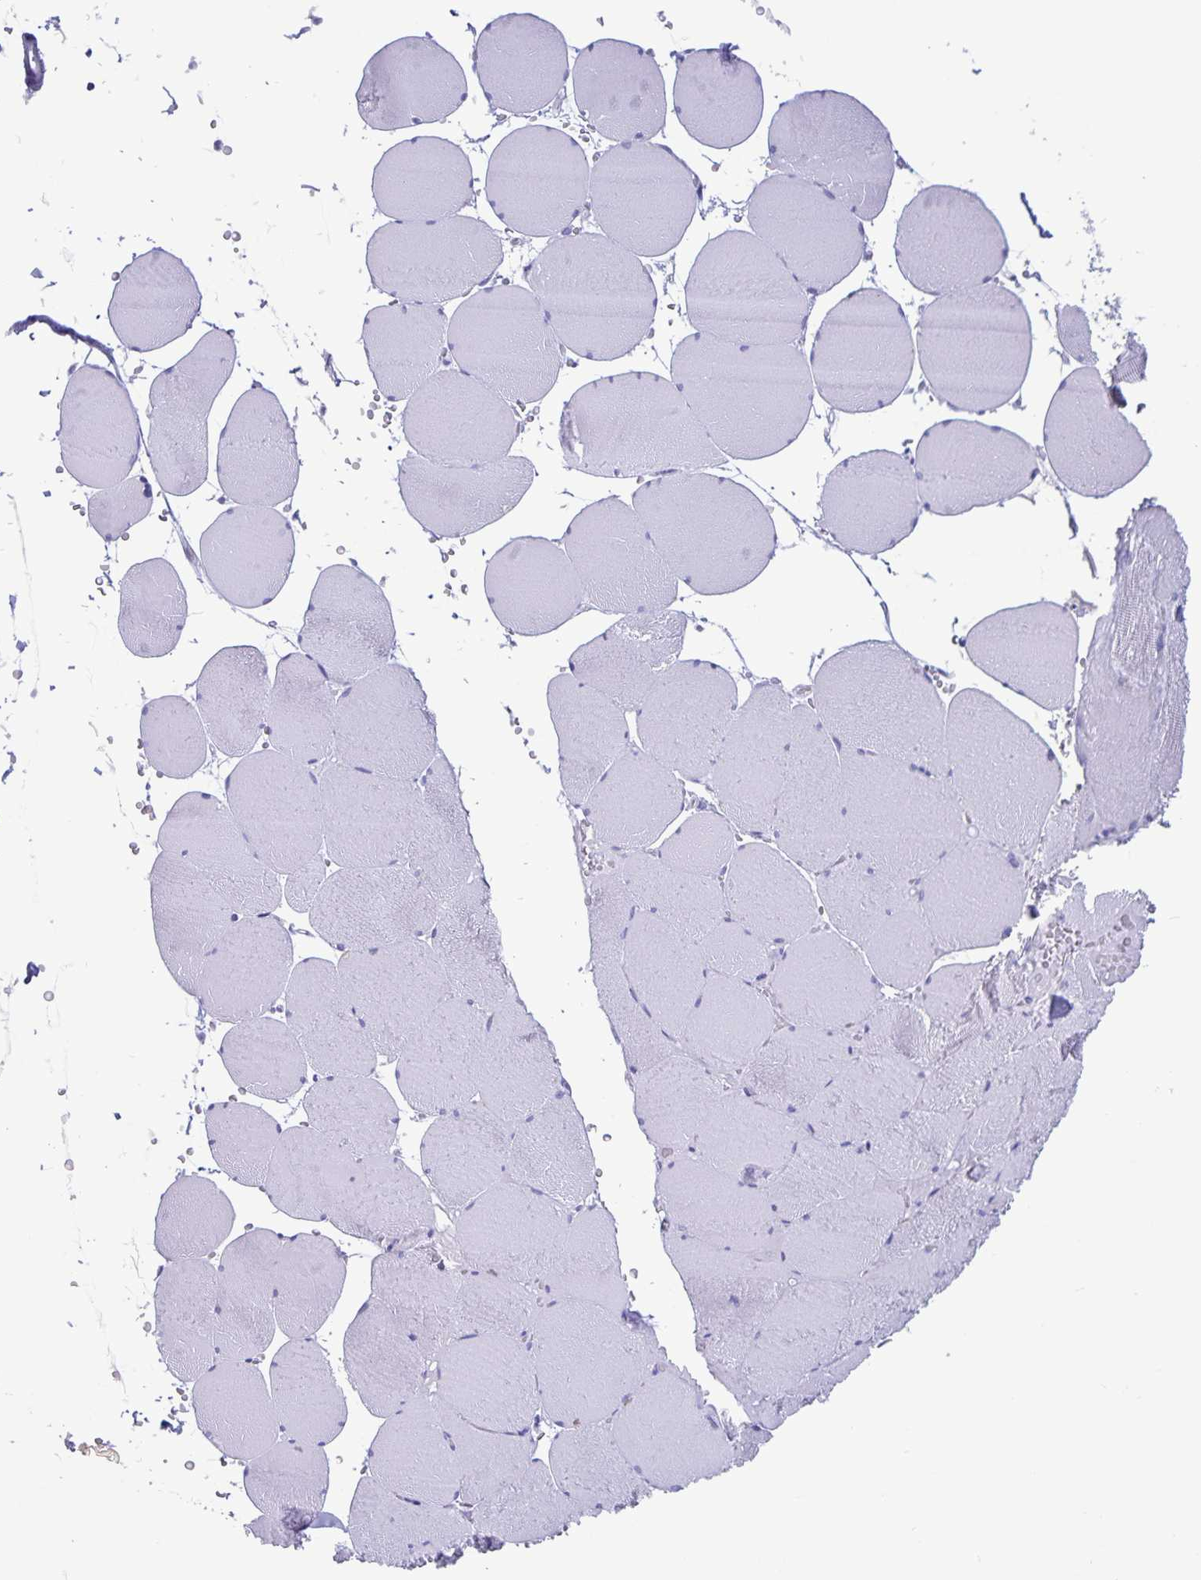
{"staining": {"intensity": "negative", "quantity": "none", "location": "none"}, "tissue": "skeletal muscle", "cell_type": "Myocytes", "image_type": "normal", "snomed": [{"axis": "morphology", "description": "Normal tissue, NOS"}, {"axis": "topography", "description": "Skeletal muscle"}, {"axis": "topography", "description": "Head-Neck"}], "caption": "A high-resolution histopathology image shows immunohistochemistry staining of benign skeletal muscle, which shows no significant expression in myocytes. (IHC, brightfield microscopy, high magnification).", "gene": "BPIFA3", "patient": {"sex": "male", "age": 66}}